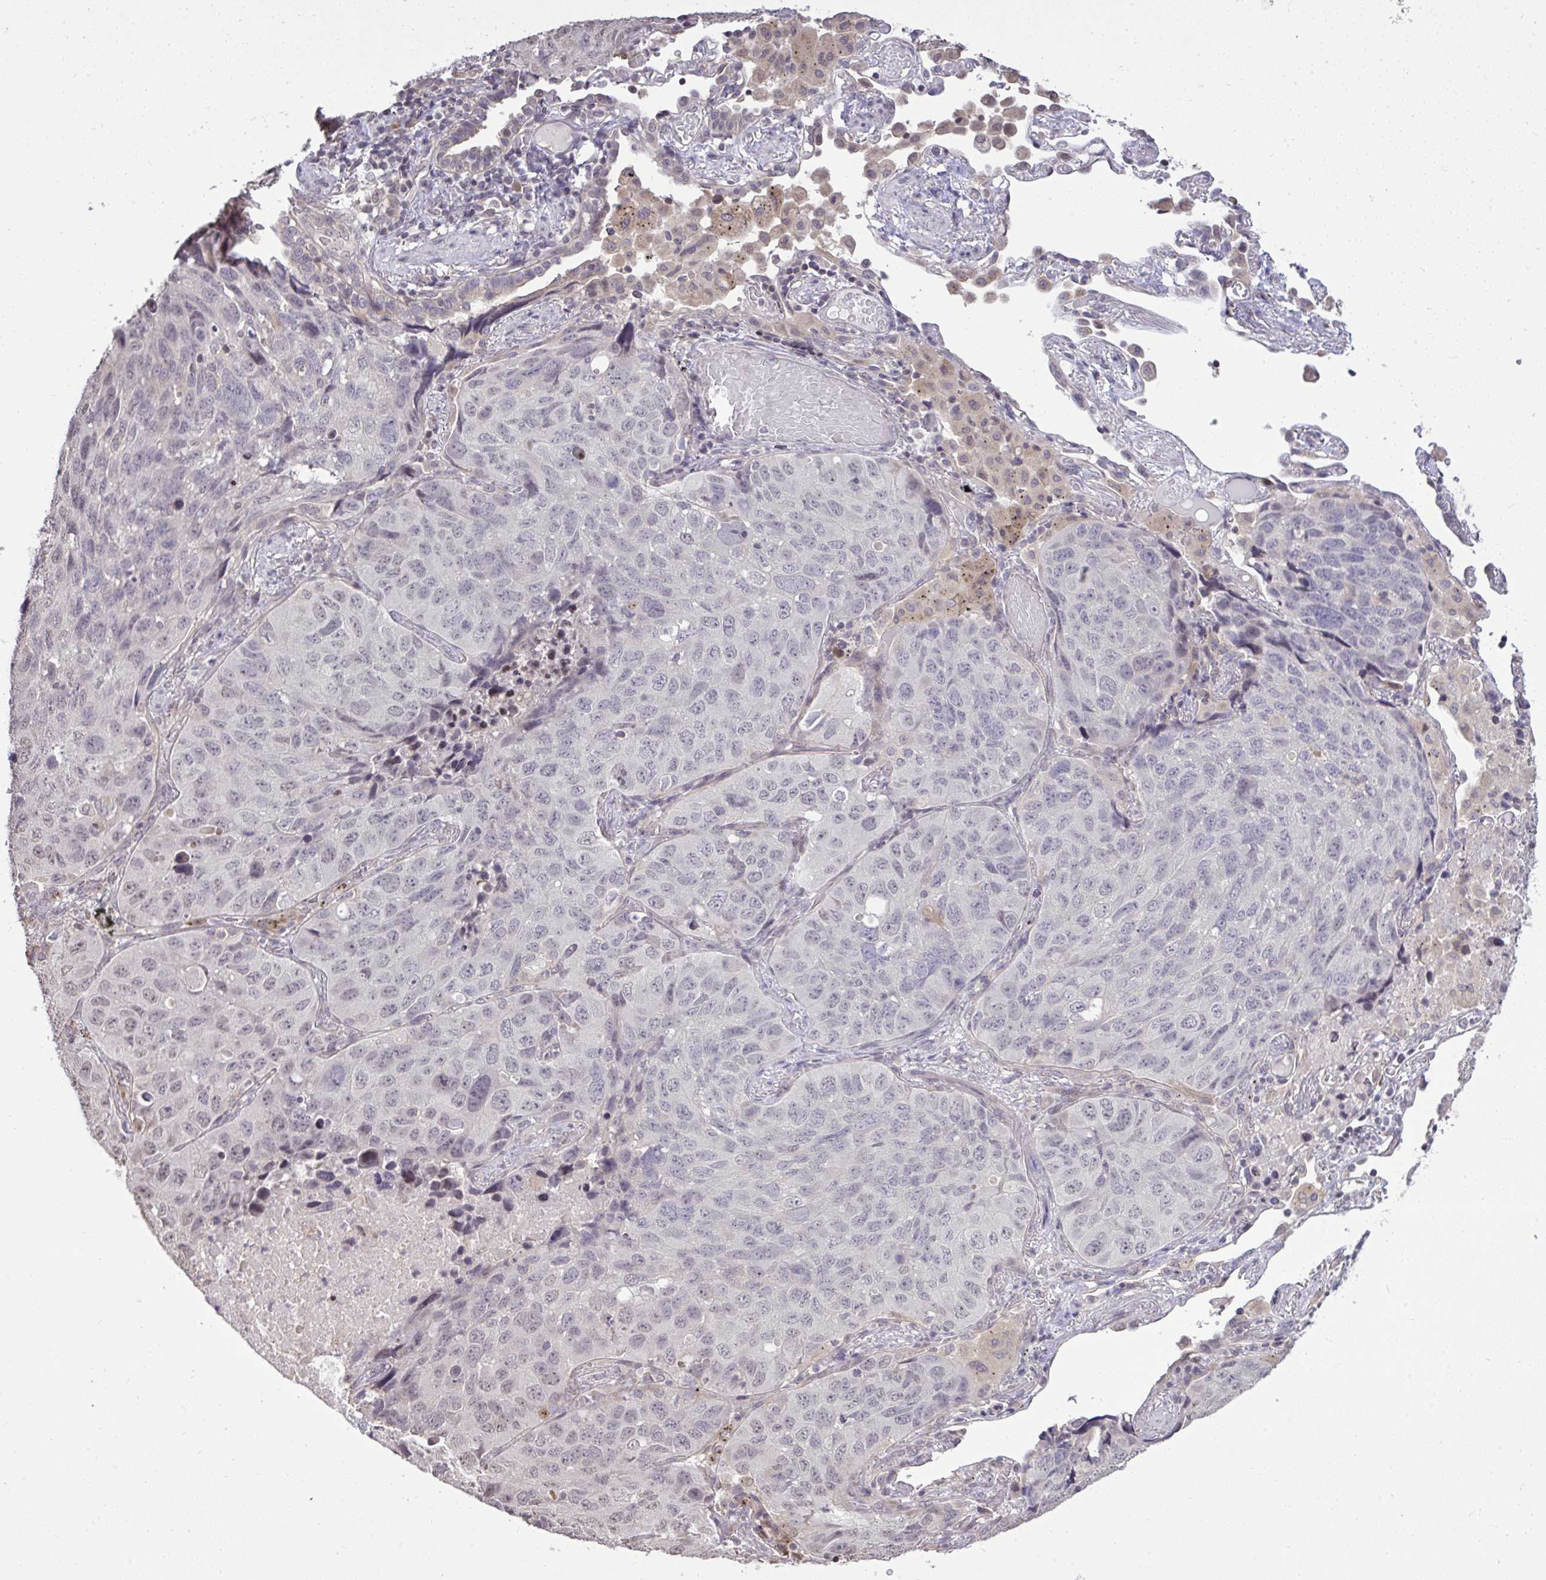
{"staining": {"intensity": "negative", "quantity": "none", "location": "none"}, "tissue": "lung cancer", "cell_type": "Tumor cells", "image_type": "cancer", "snomed": [{"axis": "morphology", "description": "Squamous cell carcinoma, NOS"}, {"axis": "topography", "description": "Lung"}], "caption": "Human lung cancer stained for a protein using IHC reveals no expression in tumor cells.", "gene": "CYP20A1", "patient": {"sex": "male", "age": 60}}